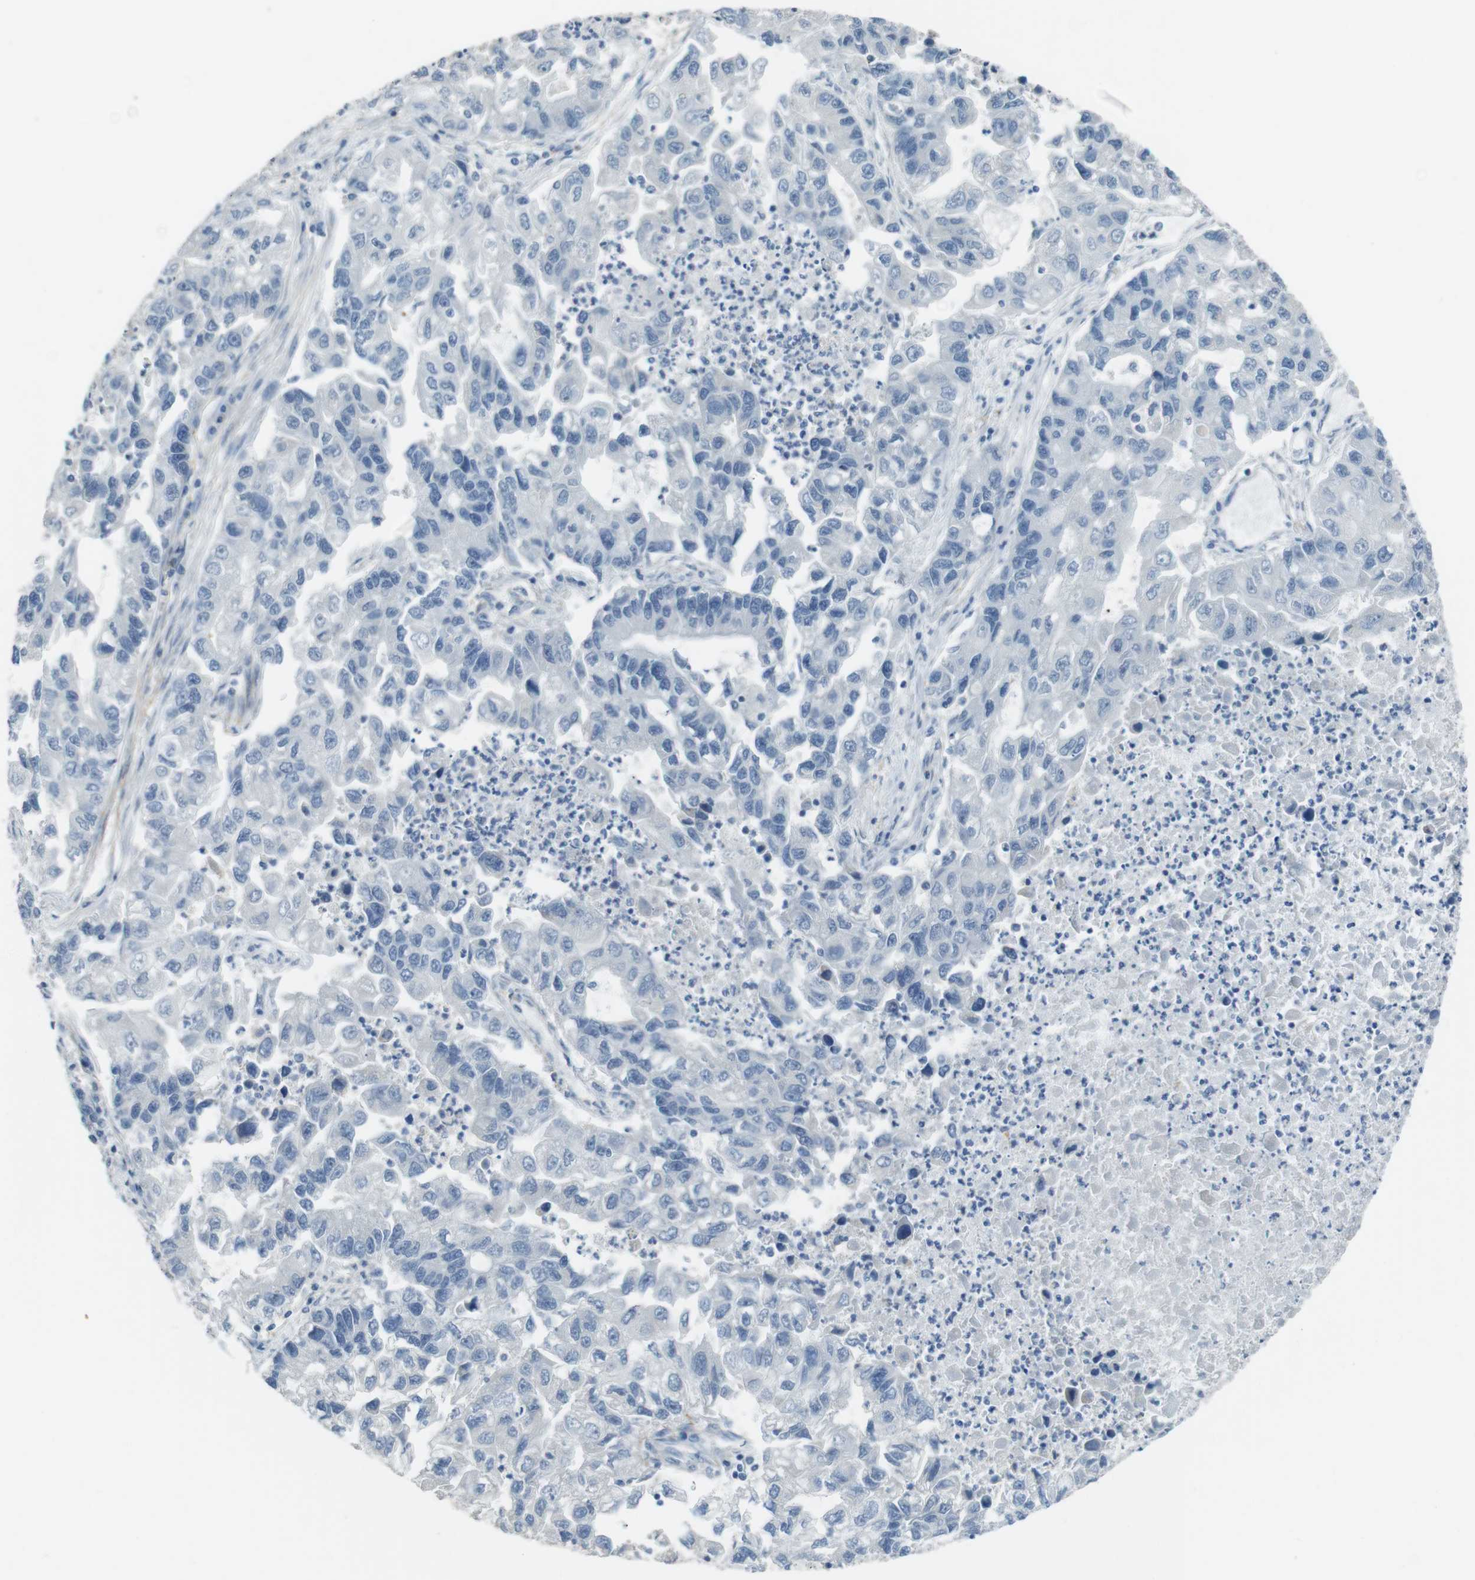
{"staining": {"intensity": "negative", "quantity": "none", "location": "none"}, "tissue": "lung cancer", "cell_type": "Tumor cells", "image_type": "cancer", "snomed": [{"axis": "morphology", "description": "Adenocarcinoma, NOS"}, {"axis": "topography", "description": "Lung"}], "caption": "Immunohistochemistry (IHC) photomicrograph of neoplastic tissue: human lung adenocarcinoma stained with DAB (3,3'-diaminobenzidine) displays no significant protein staining in tumor cells.", "gene": "ENTPD7", "patient": {"sex": "female", "age": 51}}